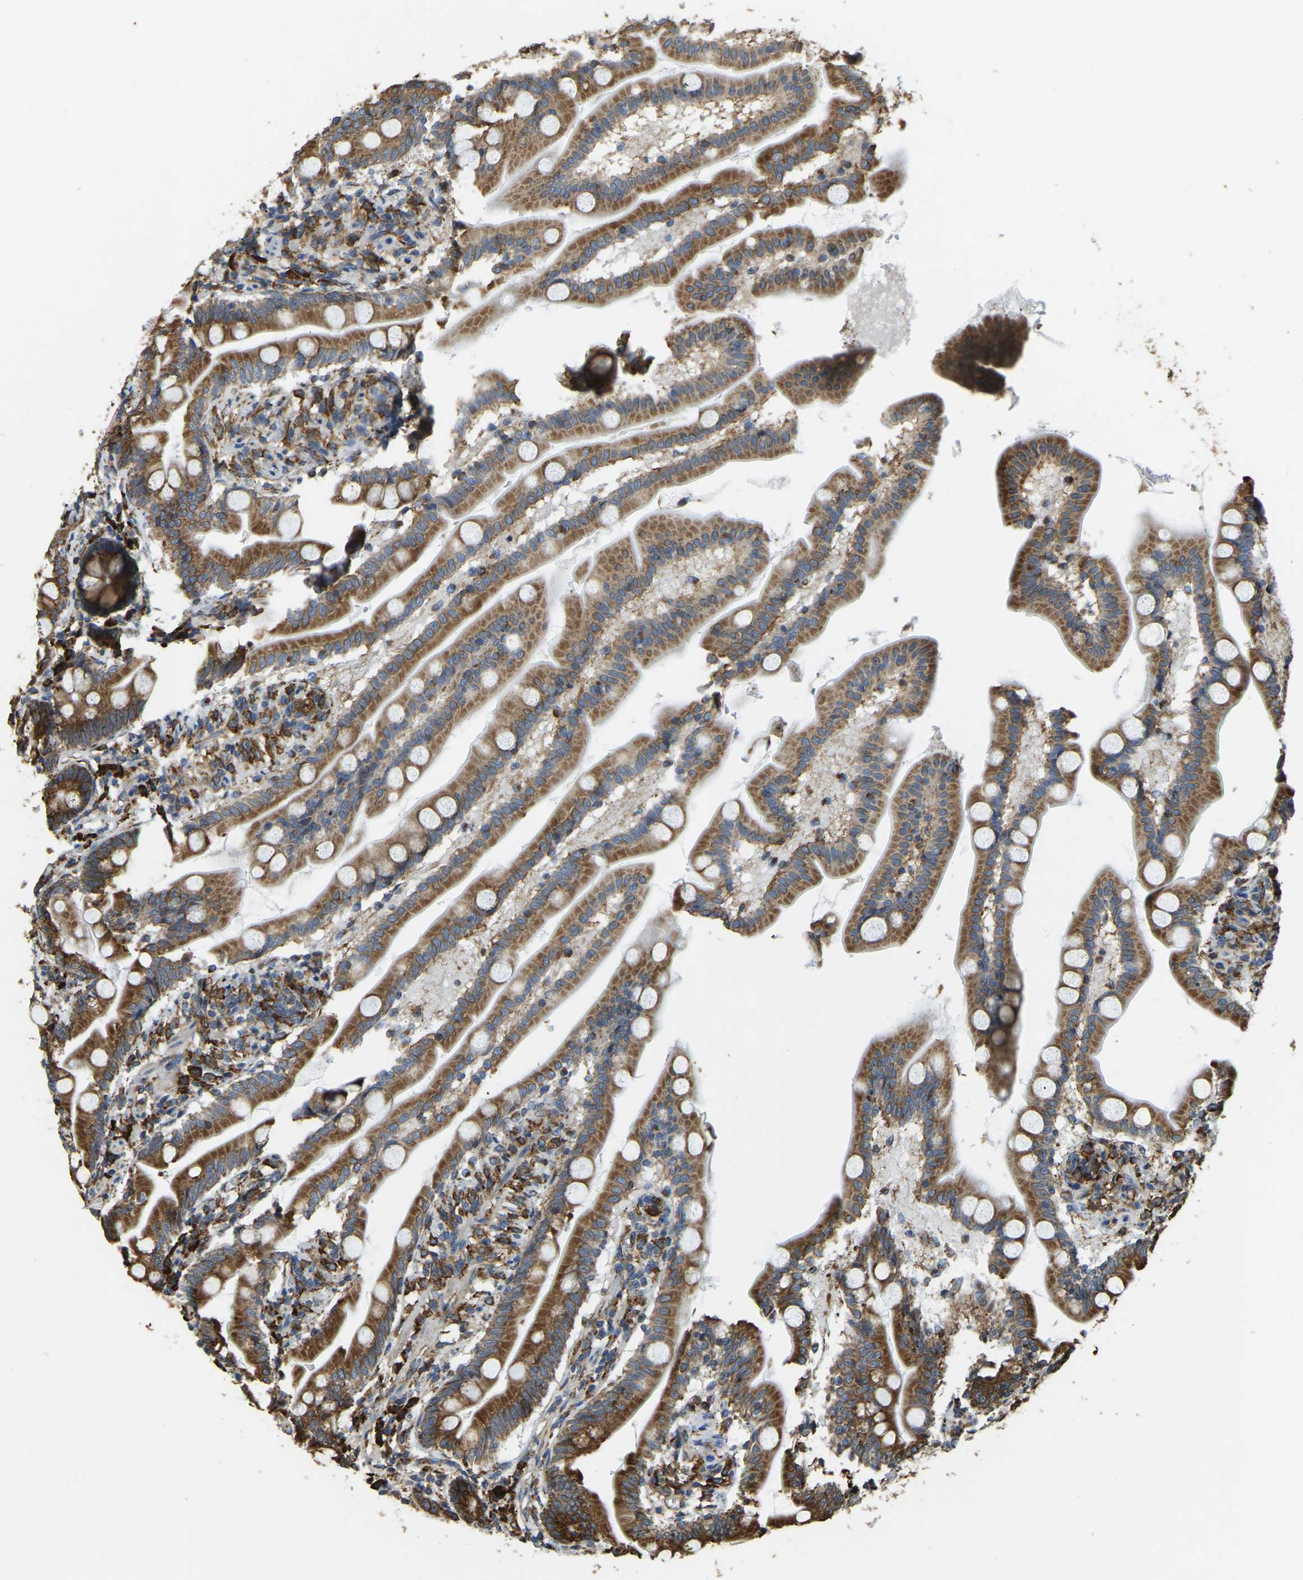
{"staining": {"intensity": "moderate", "quantity": ">75%", "location": "cytoplasmic/membranous"}, "tissue": "small intestine", "cell_type": "Glandular cells", "image_type": "normal", "snomed": [{"axis": "morphology", "description": "Normal tissue, NOS"}, {"axis": "topography", "description": "Small intestine"}], "caption": "Small intestine stained for a protein exhibits moderate cytoplasmic/membranous positivity in glandular cells. The protein of interest is shown in brown color, while the nuclei are stained blue.", "gene": "RNF115", "patient": {"sex": "female", "age": 56}}